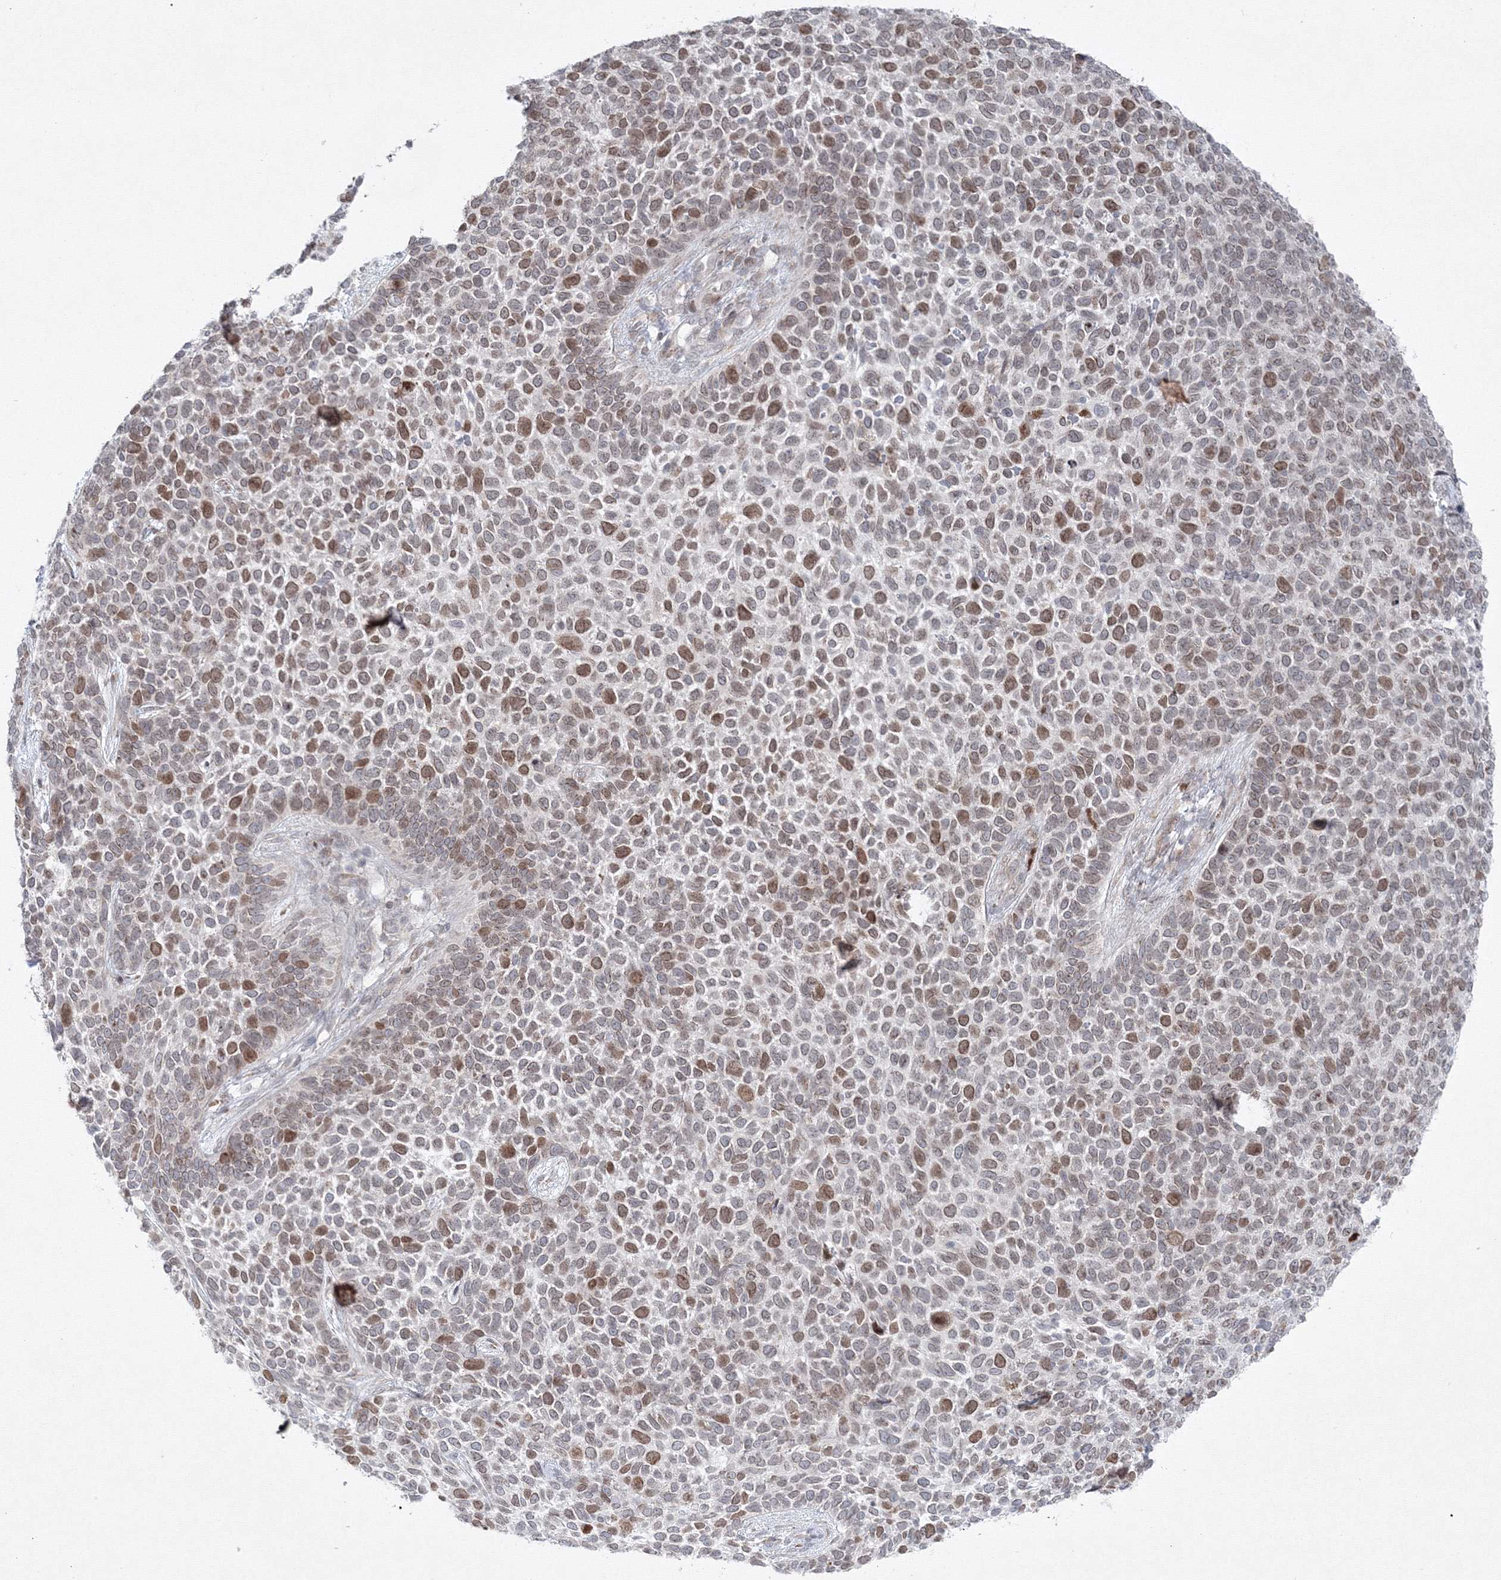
{"staining": {"intensity": "moderate", "quantity": "25%-75%", "location": "nuclear"}, "tissue": "skin cancer", "cell_type": "Tumor cells", "image_type": "cancer", "snomed": [{"axis": "morphology", "description": "Basal cell carcinoma"}, {"axis": "topography", "description": "Skin"}], "caption": "High-magnification brightfield microscopy of skin basal cell carcinoma stained with DAB (3,3'-diaminobenzidine) (brown) and counterstained with hematoxylin (blue). tumor cells exhibit moderate nuclear staining is identified in approximately25%-75% of cells. The protein of interest is stained brown, and the nuclei are stained in blue (DAB (3,3'-diaminobenzidine) IHC with brightfield microscopy, high magnification).", "gene": "KIF4A", "patient": {"sex": "female", "age": 84}}